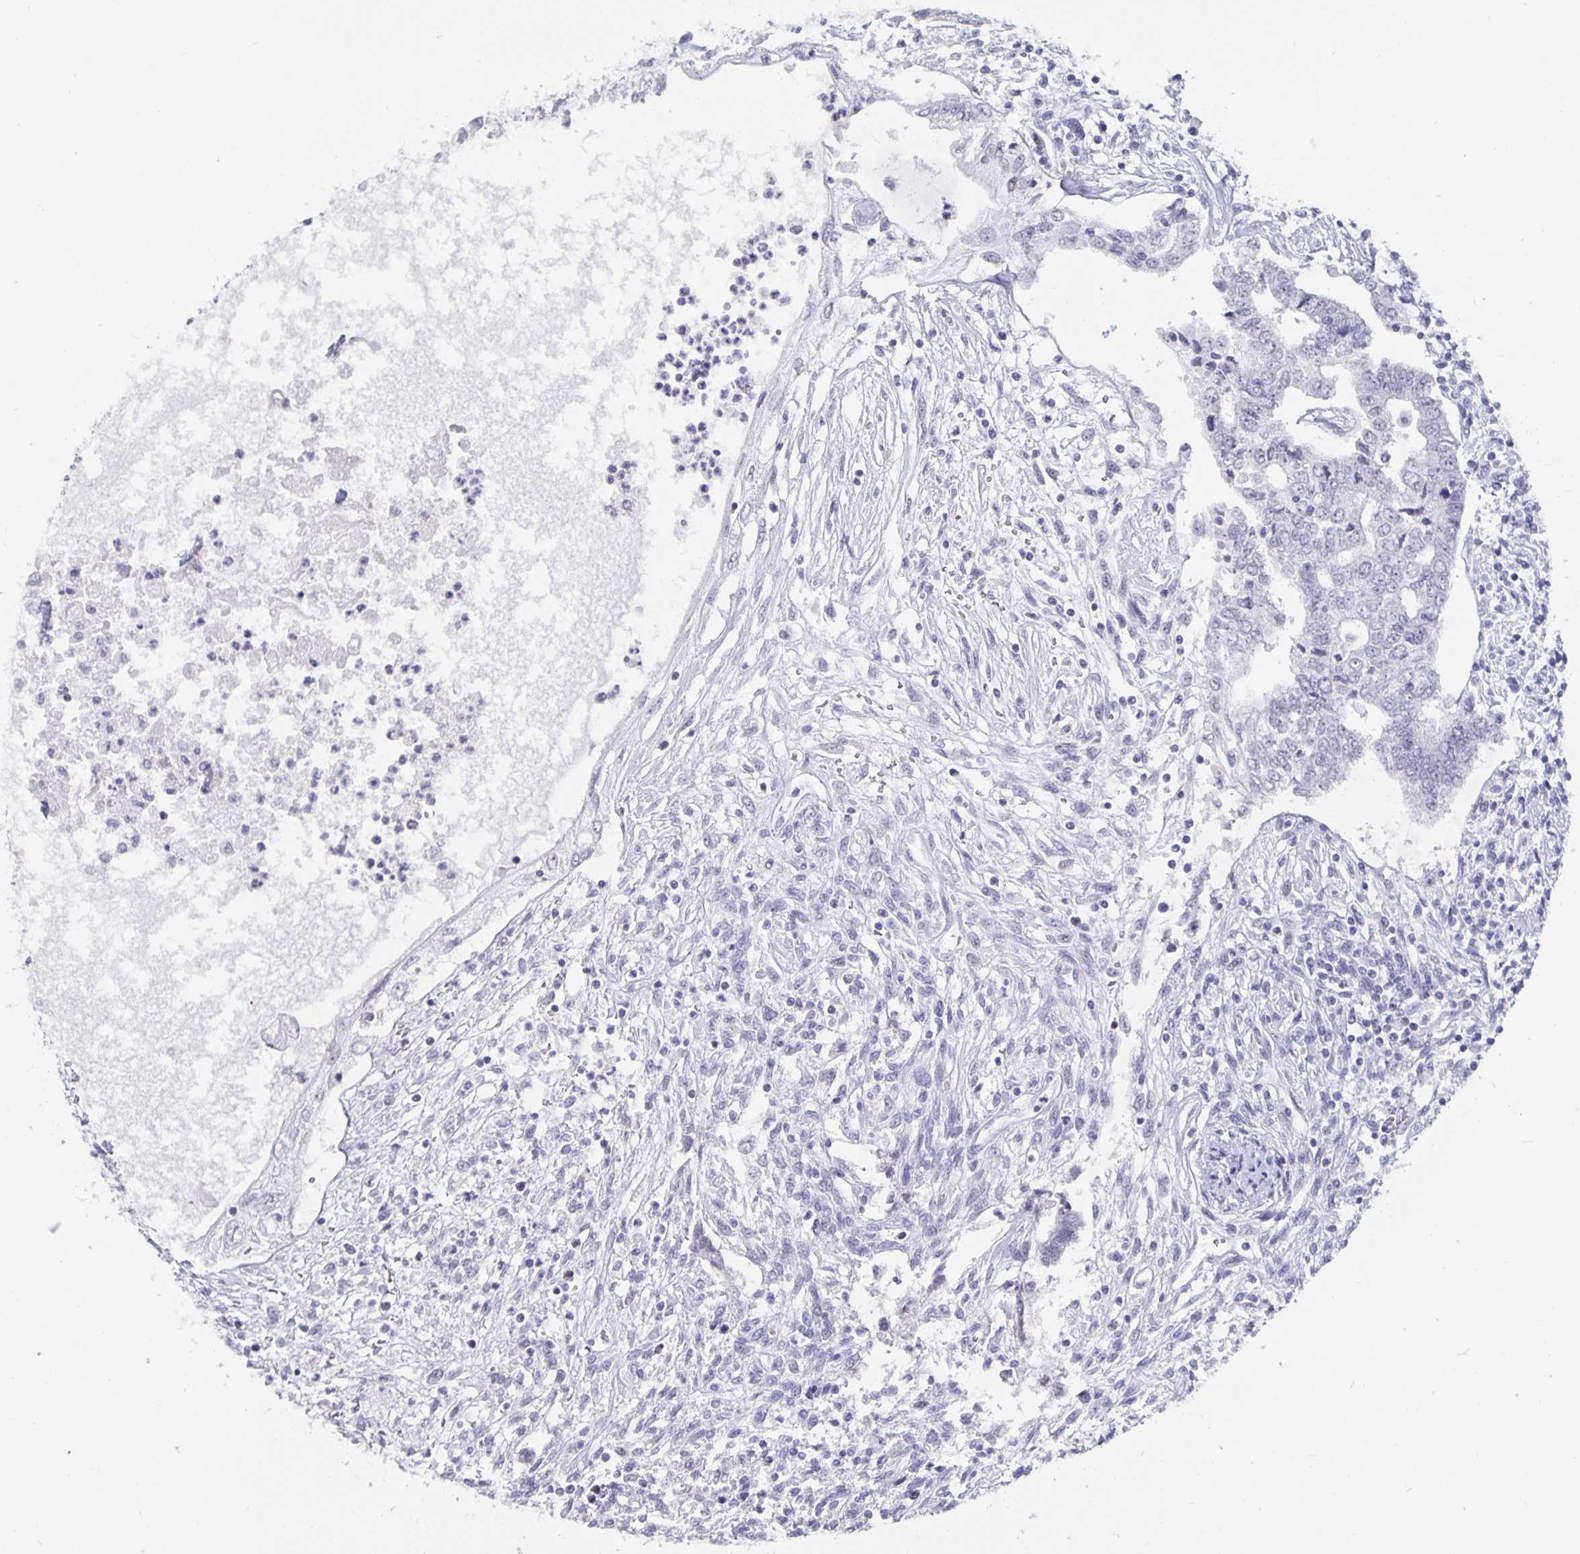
{"staining": {"intensity": "negative", "quantity": "none", "location": "none"}, "tissue": "testis cancer", "cell_type": "Tumor cells", "image_type": "cancer", "snomed": [{"axis": "morphology", "description": "Carcinoma, Embryonal, NOS"}, {"axis": "topography", "description": "Testis"}], "caption": "There is no significant expression in tumor cells of testis embryonal carcinoma. Nuclei are stained in blue.", "gene": "OLIG2", "patient": {"sex": "male", "age": 37}}